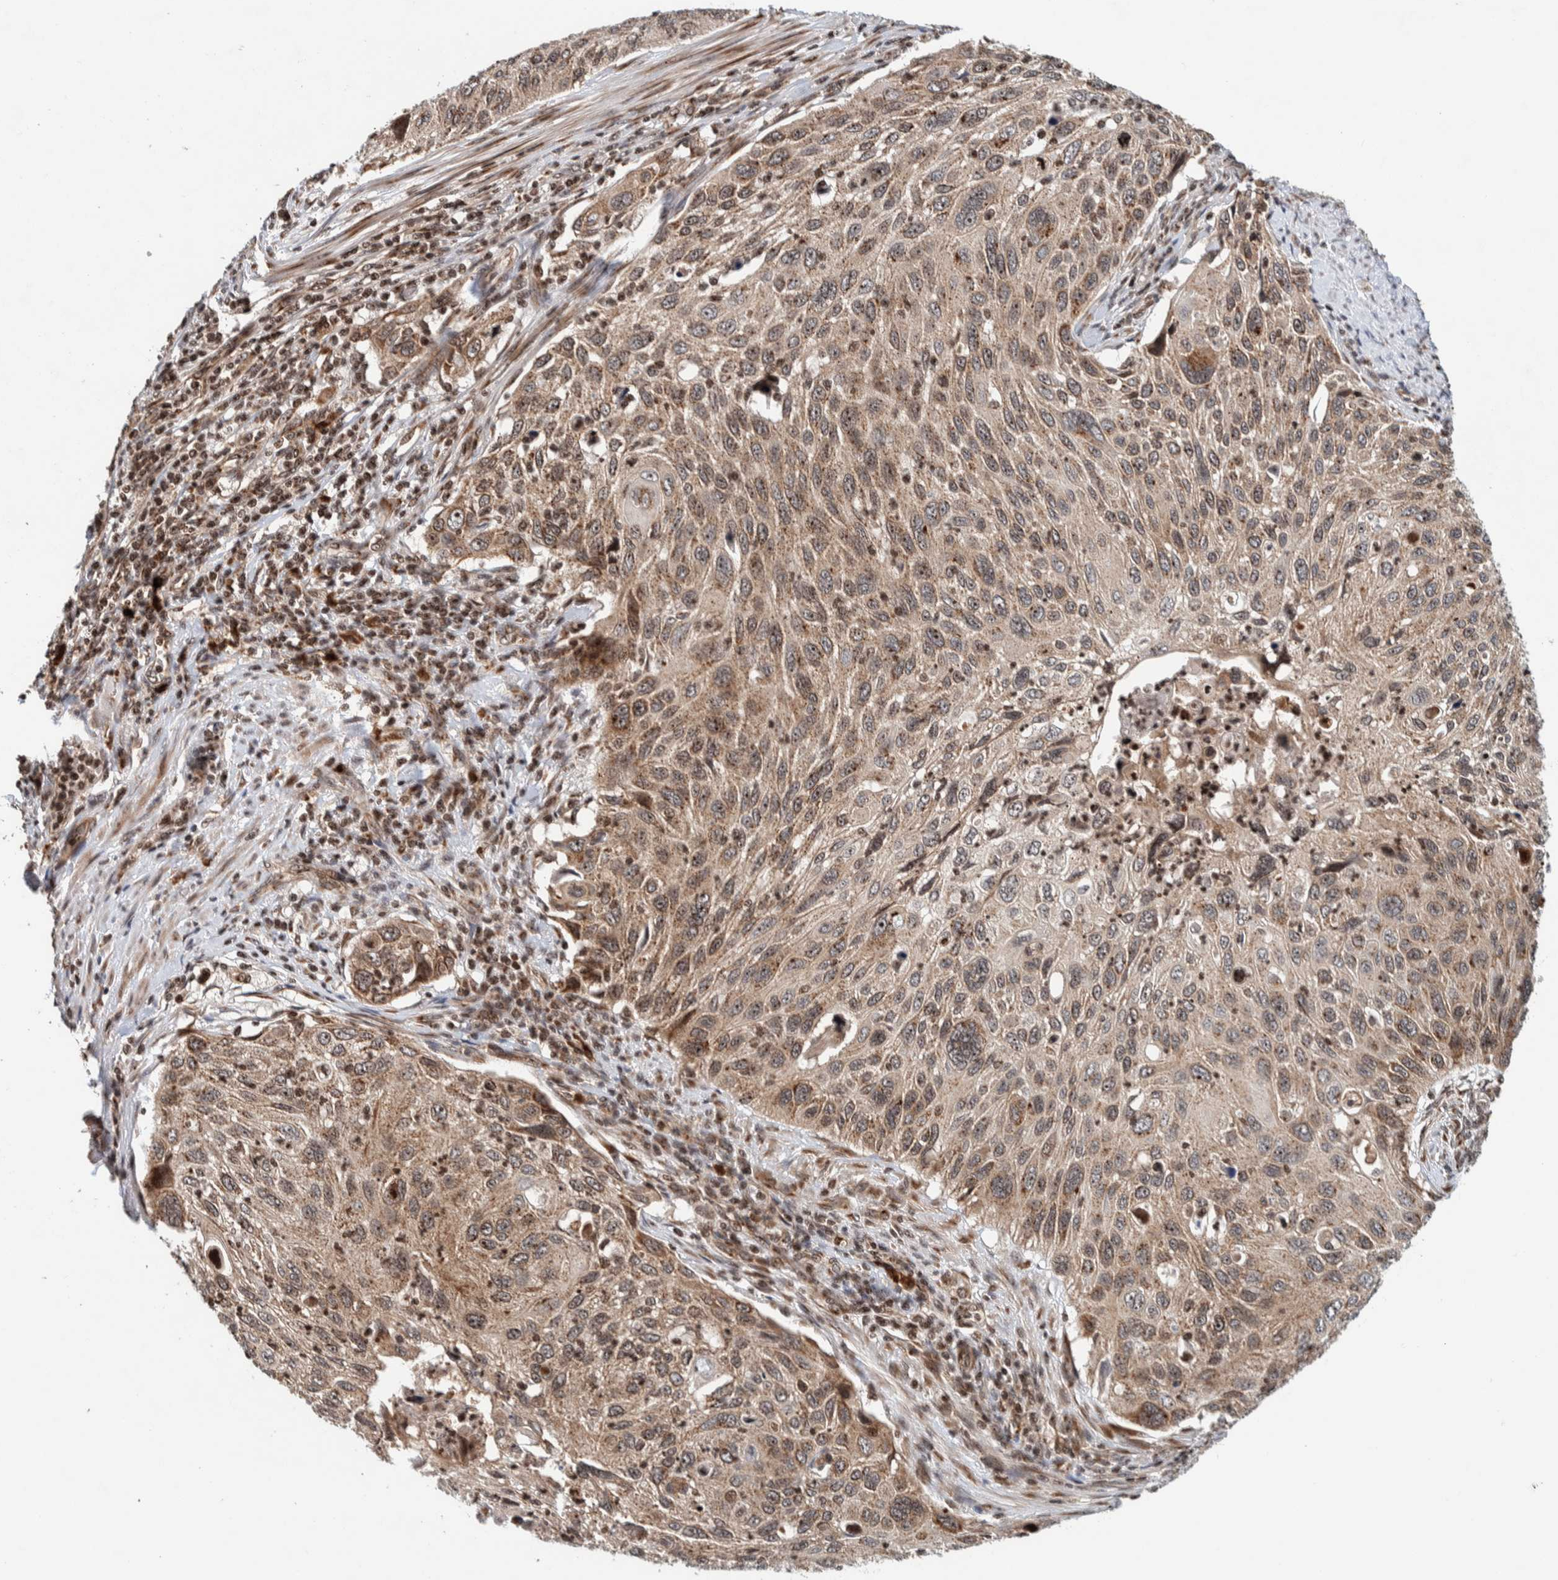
{"staining": {"intensity": "weak", "quantity": ">75%", "location": "cytoplasmic/membranous,nuclear"}, "tissue": "cervical cancer", "cell_type": "Tumor cells", "image_type": "cancer", "snomed": [{"axis": "morphology", "description": "Squamous cell carcinoma, NOS"}, {"axis": "topography", "description": "Cervix"}], "caption": "DAB immunohistochemical staining of cervical squamous cell carcinoma exhibits weak cytoplasmic/membranous and nuclear protein staining in approximately >75% of tumor cells.", "gene": "CCDC182", "patient": {"sex": "female", "age": 70}}